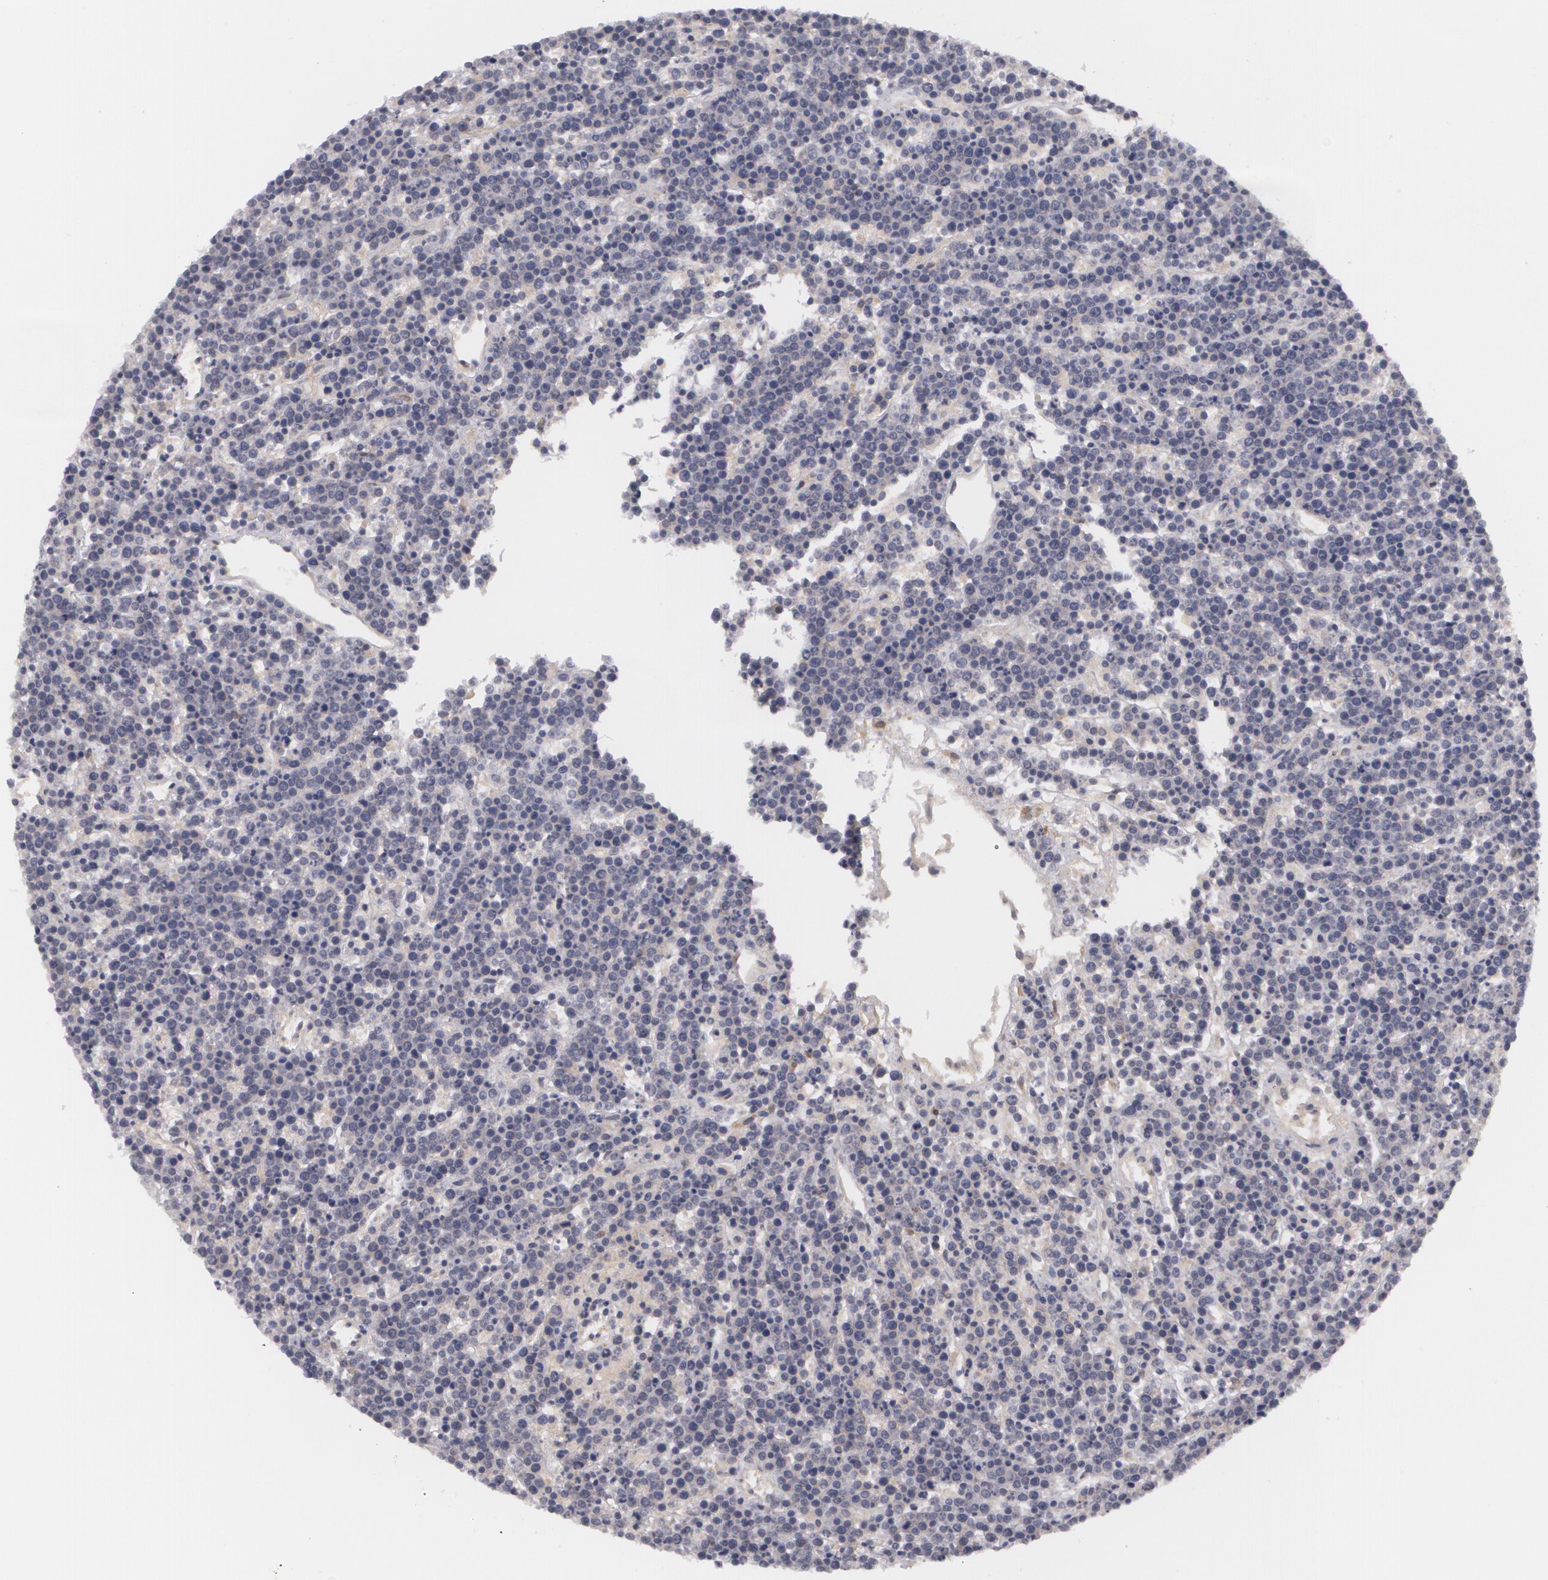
{"staining": {"intensity": "negative", "quantity": "none", "location": "none"}, "tissue": "lymphoma", "cell_type": "Tumor cells", "image_type": "cancer", "snomed": [{"axis": "morphology", "description": "Malignant lymphoma, non-Hodgkin's type, High grade"}, {"axis": "topography", "description": "Ovary"}], "caption": "Immunohistochemical staining of human lymphoma displays no significant positivity in tumor cells.", "gene": "CASK", "patient": {"sex": "female", "age": 56}}